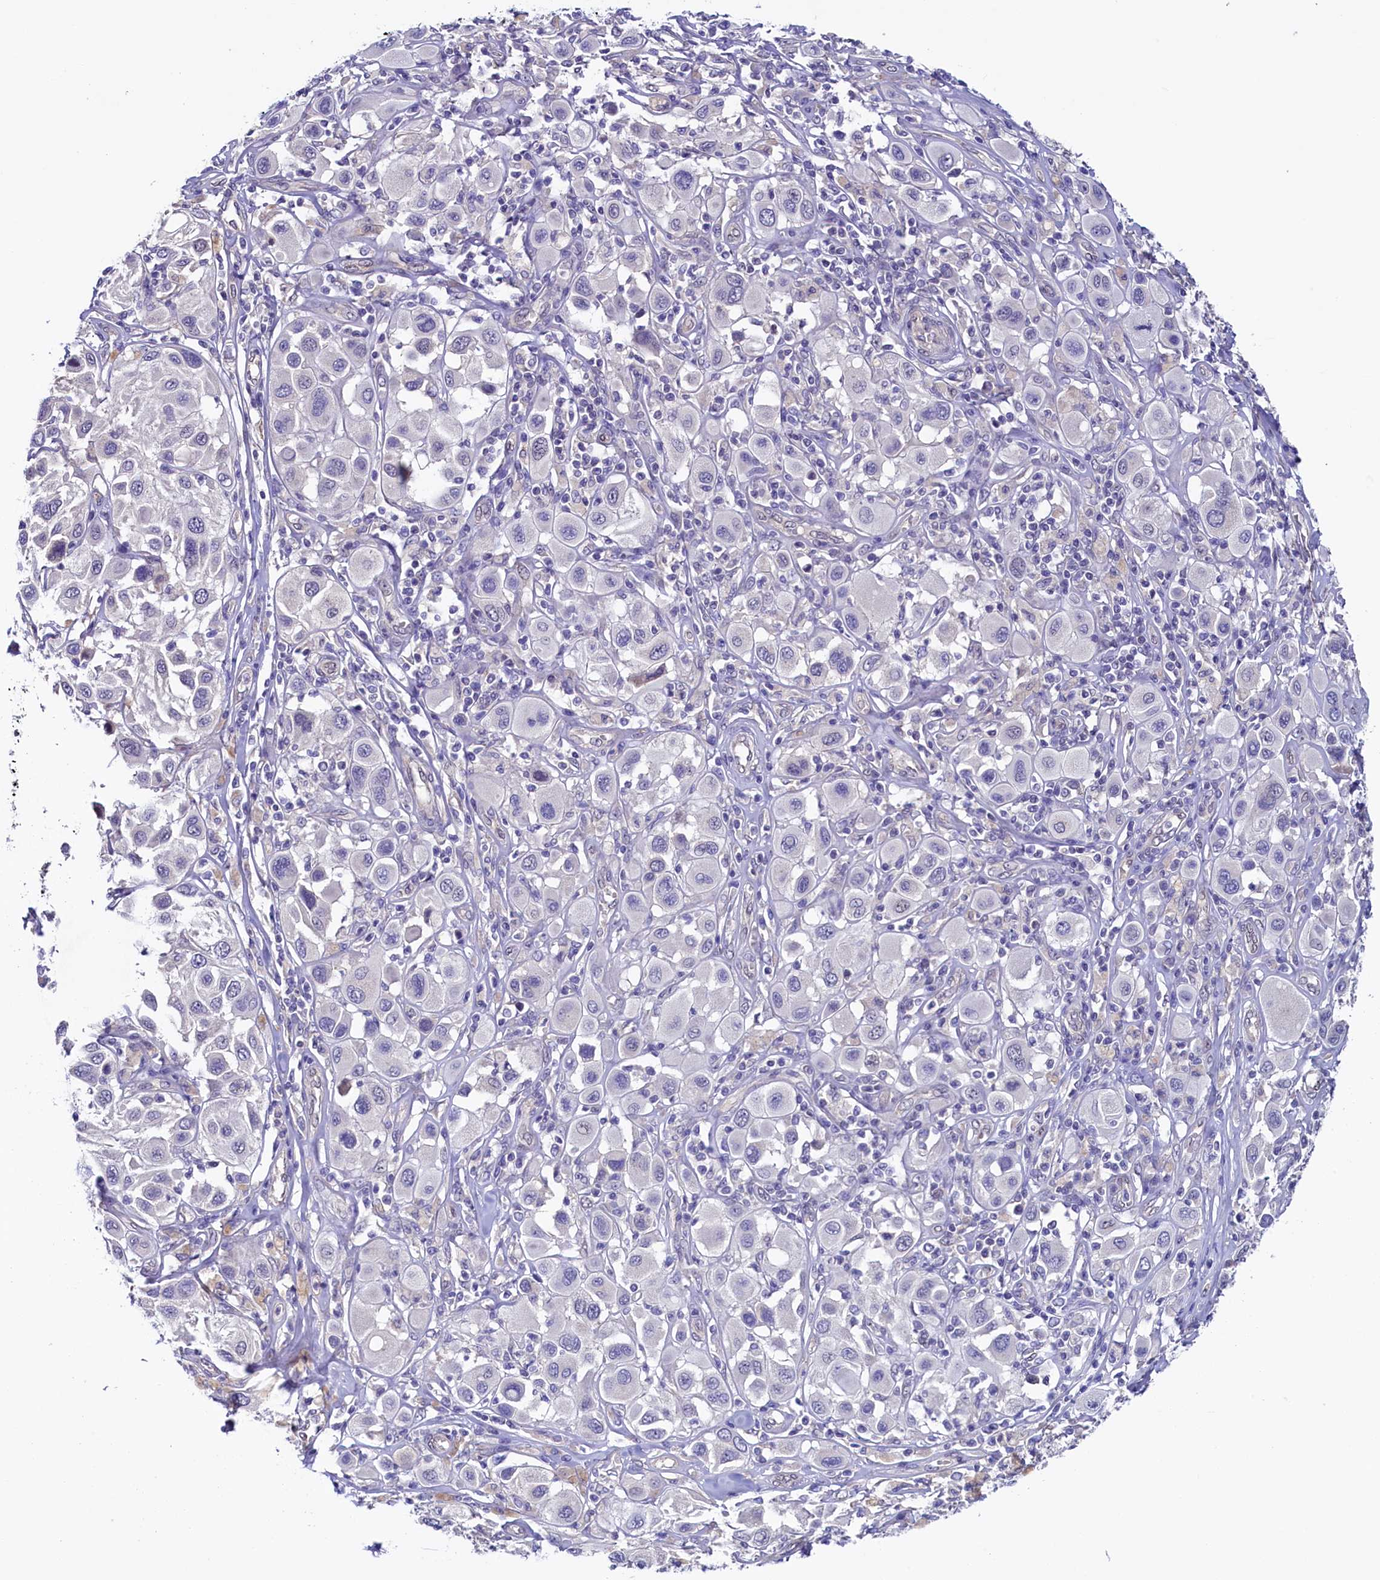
{"staining": {"intensity": "negative", "quantity": "none", "location": "none"}, "tissue": "melanoma", "cell_type": "Tumor cells", "image_type": "cancer", "snomed": [{"axis": "morphology", "description": "Malignant melanoma, Metastatic site"}, {"axis": "topography", "description": "Skin"}], "caption": "DAB (3,3'-diaminobenzidine) immunohistochemical staining of human malignant melanoma (metastatic site) shows no significant positivity in tumor cells.", "gene": "FLYWCH2", "patient": {"sex": "male", "age": 41}}